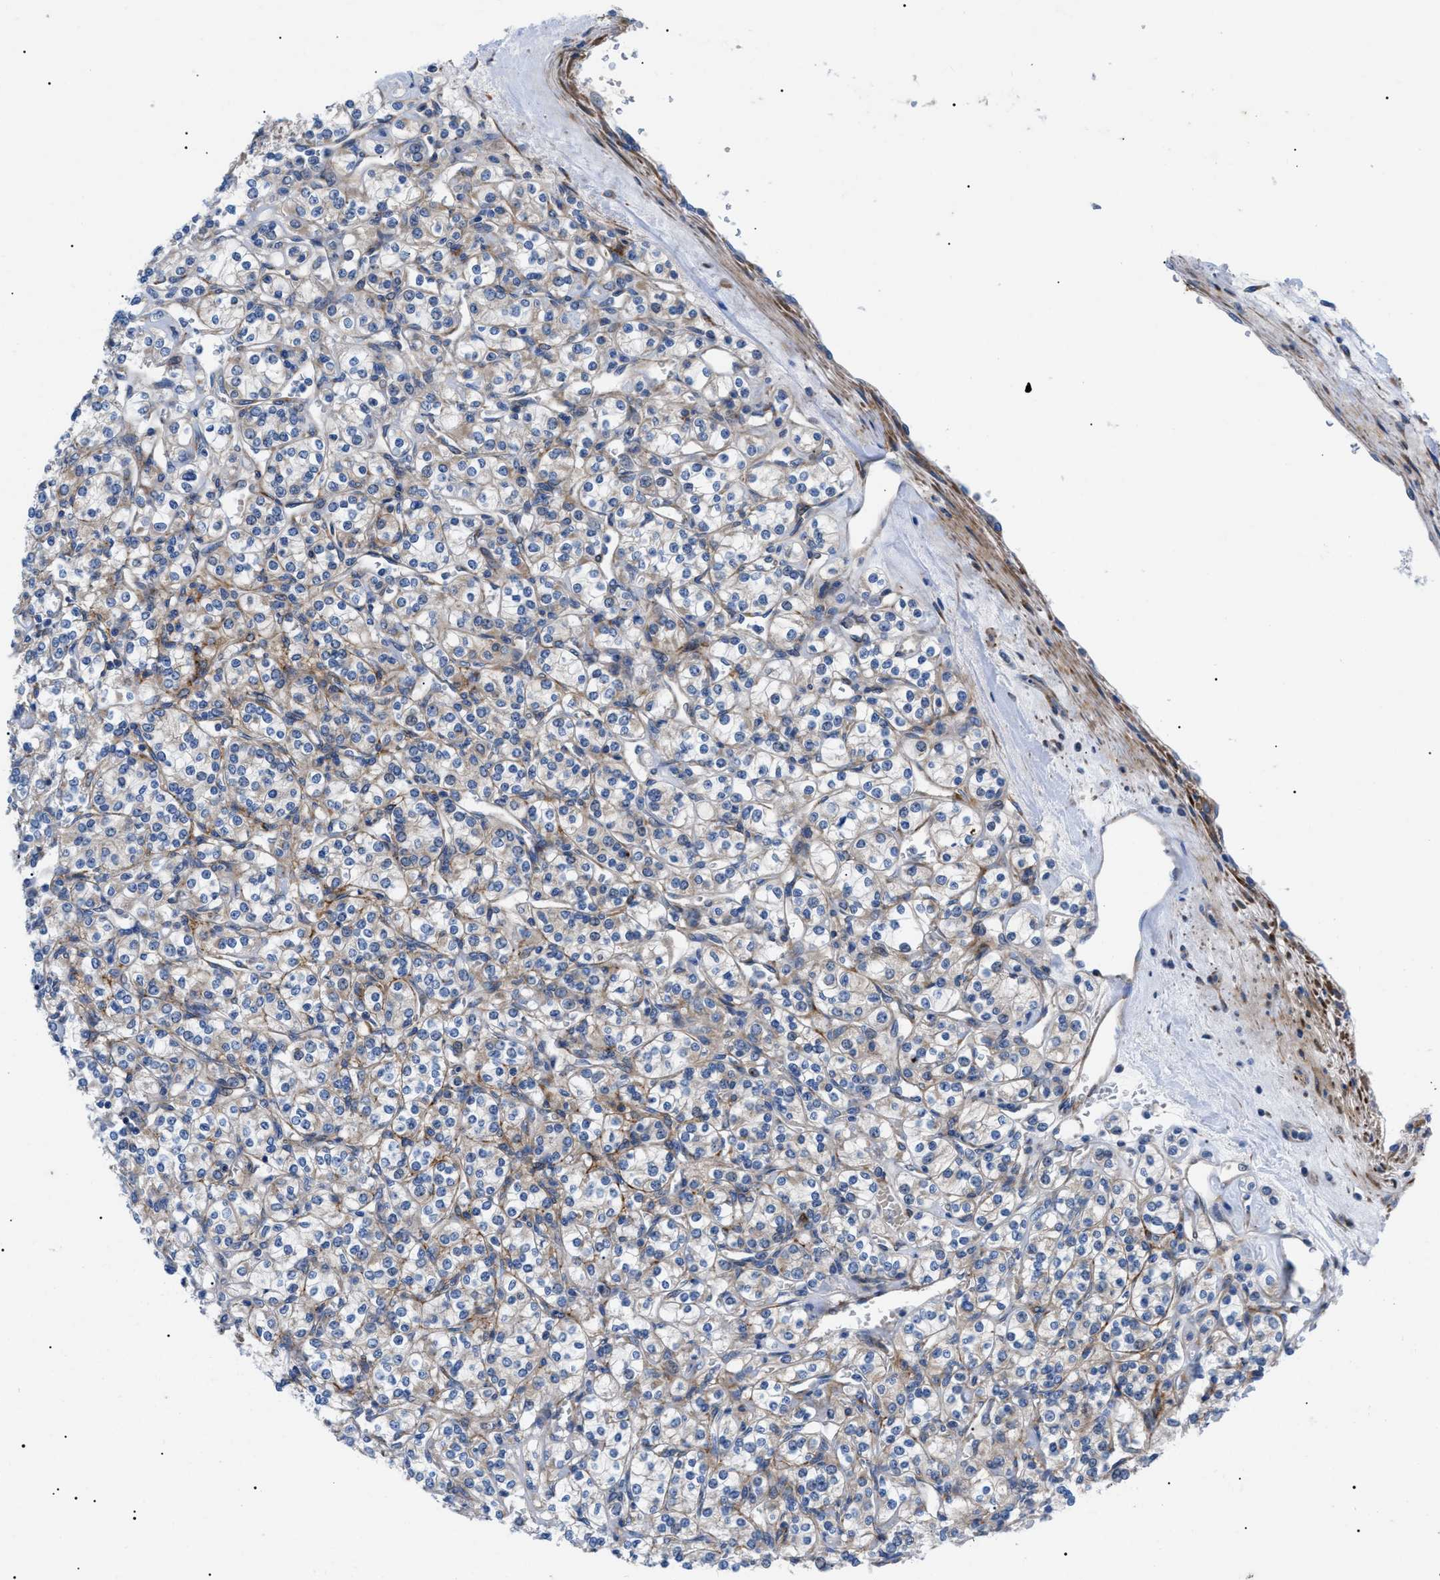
{"staining": {"intensity": "weak", "quantity": "<25%", "location": "cytoplasmic/membranous"}, "tissue": "renal cancer", "cell_type": "Tumor cells", "image_type": "cancer", "snomed": [{"axis": "morphology", "description": "Adenocarcinoma, NOS"}, {"axis": "topography", "description": "Kidney"}], "caption": "IHC of human renal cancer (adenocarcinoma) shows no staining in tumor cells.", "gene": "HSPB8", "patient": {"sex": "male", "age": 77}}